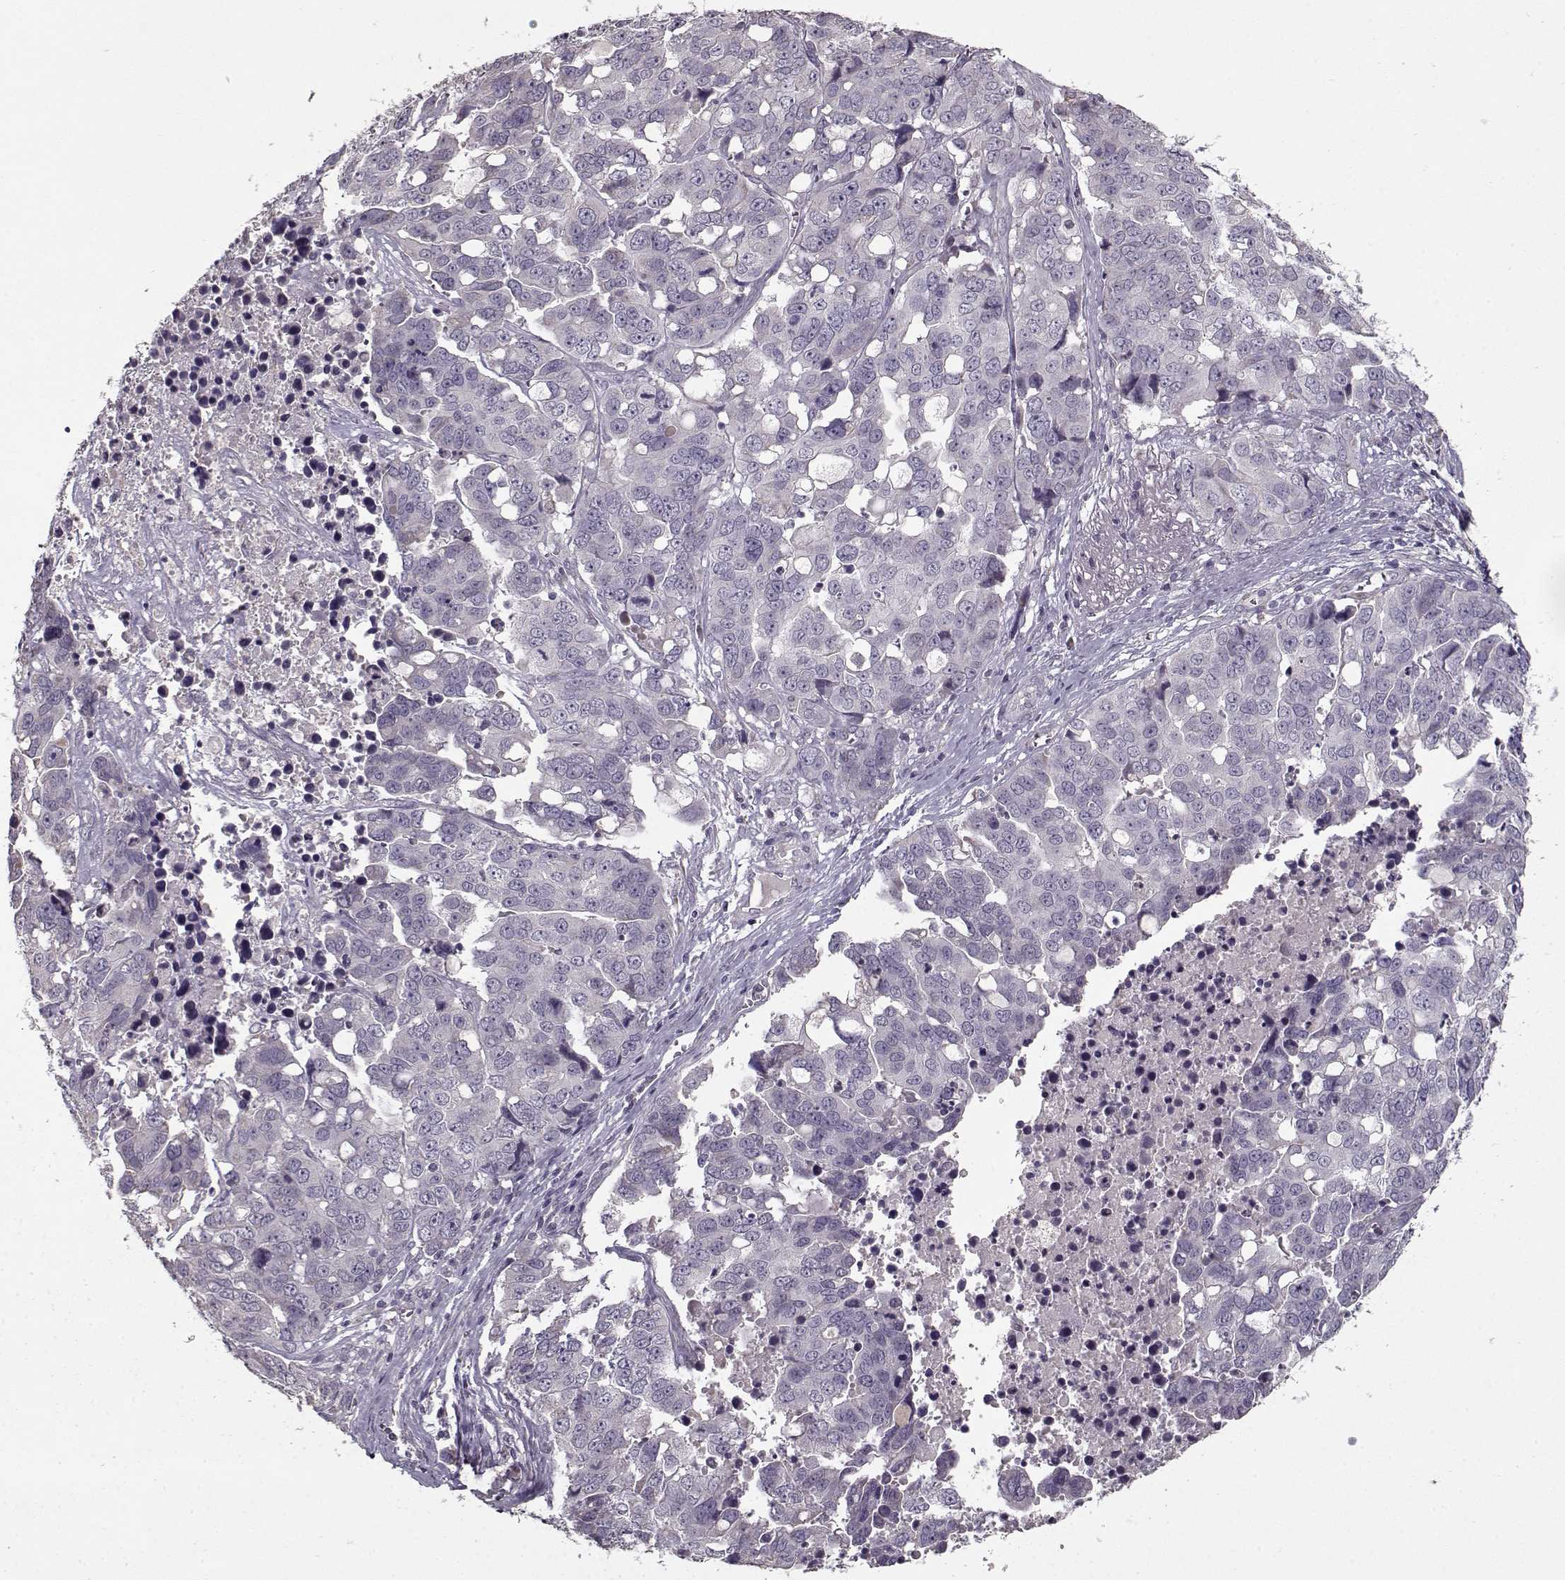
{"staining": {"intensity": "negative", "quantity": "none", "location": "none"}, "tissue": "ovarian cancer", "cell_type": "Tumor cells", "image_type": "cancer", "snomed": [{"axis": "morphology", "description": "Carcinoma, endometroid"}, {"axis": "topography", "description": "Ovary"}], "caption": "Tumor cells are negative for protein expression in human ovarian cancer (endometroid carcinoma).", "gene": "LAMA2", "patient": {"sex": "female", "age": 78}}